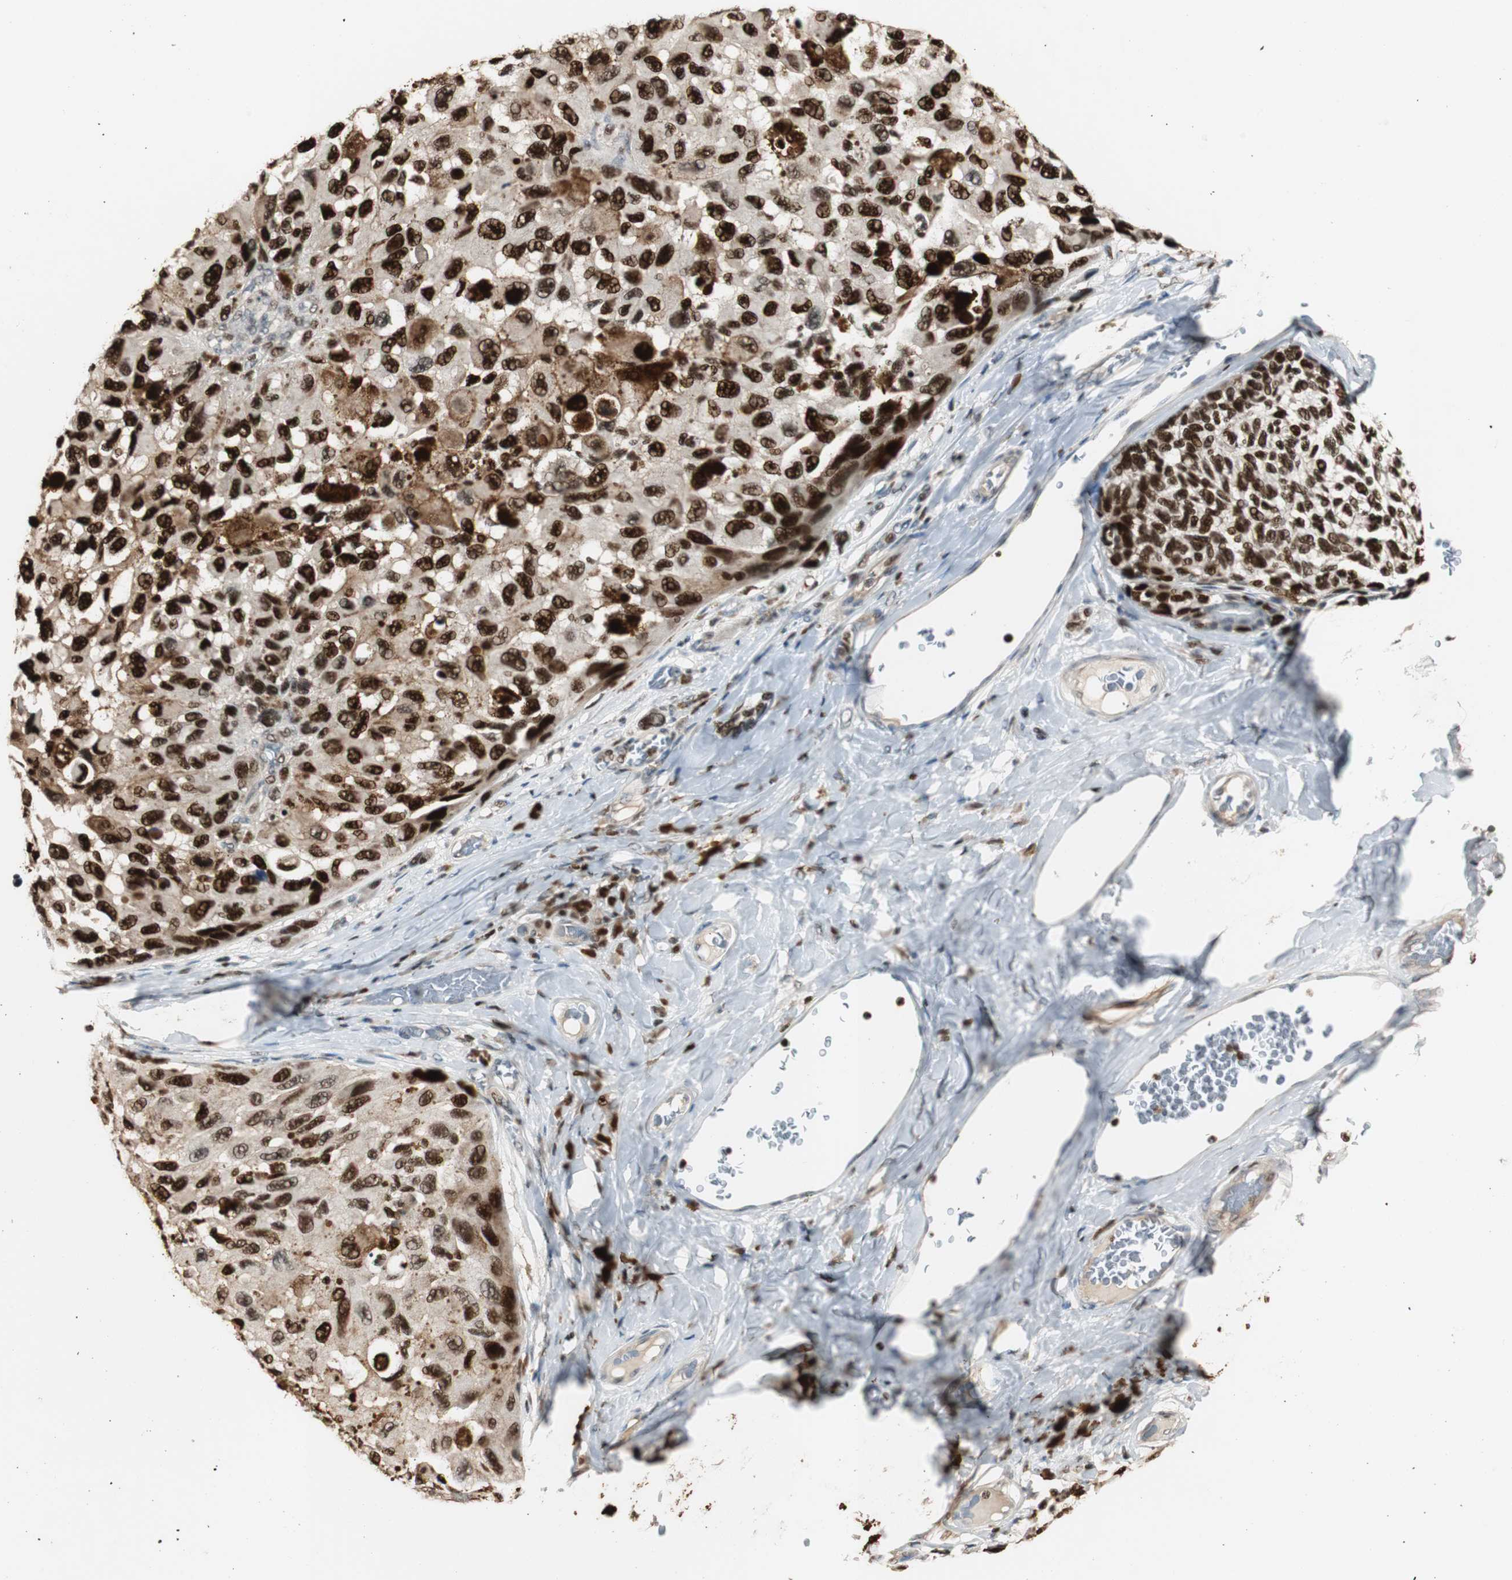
{"staining": {"intensity": "strong", "quantity": ">75%", "location": "nuclear"}, "tissue": "melanoma", "cell_type": "Tumor cells", "image_type": "cancer", "snomed": [{"axis": "morphology", "description": "Malignant melanoma, NOS"}, {"axis": "topography", "description": "Skin"}], "caption": "Protein expression analysis of melanoma demonstrates strong nuclear positivity in approximately >75% of tumor cells.", "gene": "FEN1", "patient": {"sex": "female", "age": 73}}